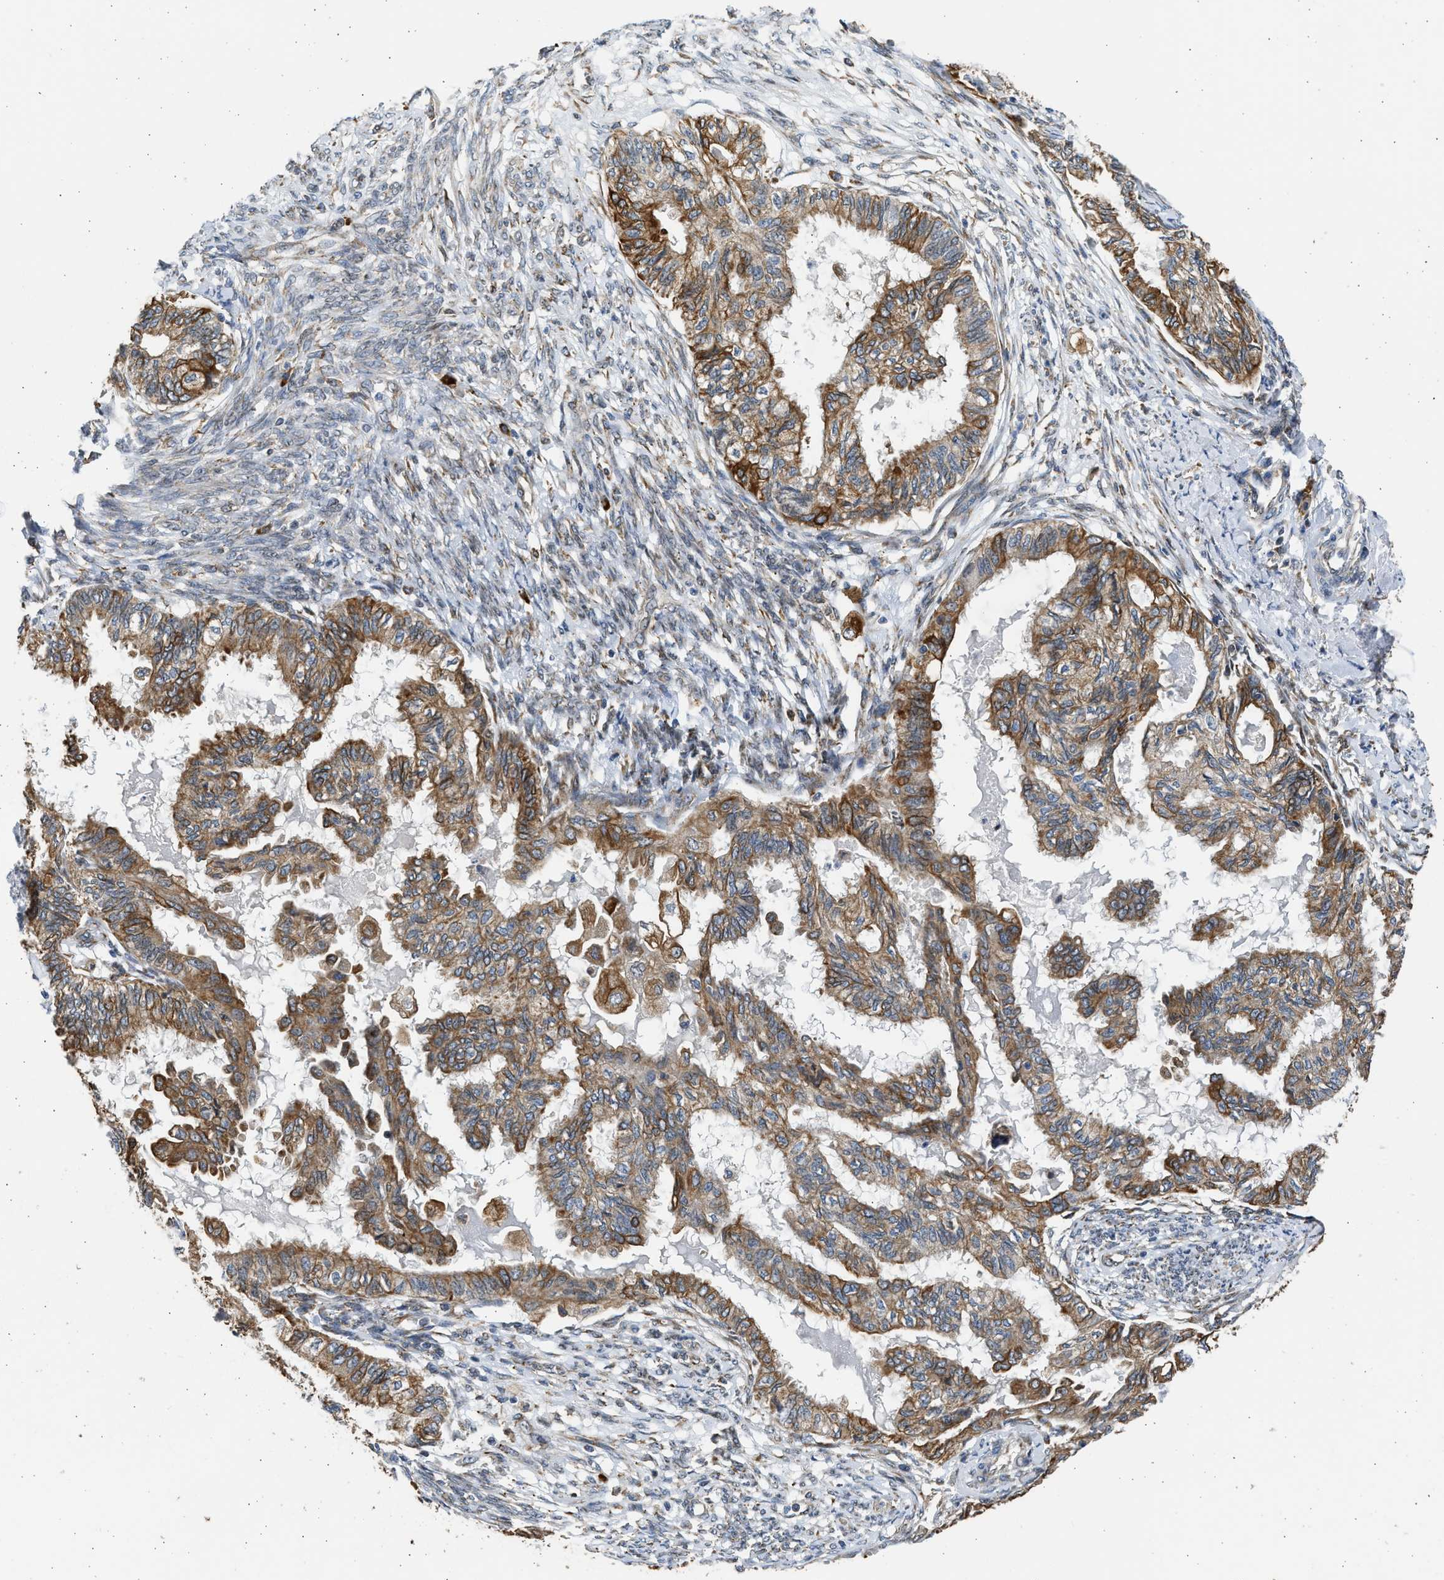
{"staining": {"intensity": "moderate", "quantity": ">75%", "location": "cytoplasmic/membranous"}, "tissue": "cervical cancer", "cell_type": "Tumor cells", "image_type": "cancer", "snomed": [{"axis": "morphology", "description": "Normal tissue, NOS"}, {"axis": "morphology", "description": "Adenocarcinoma, NOS"}, {"axis": "topography", "description": "Cervix"}, {"axis": "topography", "description": "Endometrium"}], "caption": "An IHC image of tumor tissue is shown. Protein staining in brown highlights moderate cytoplasmic/membranous positivity in cervical cancer (adenocarcinoma) within tumor cells.", "gene": "PLD2", "patient": {"sex": "female", "age": 86}}